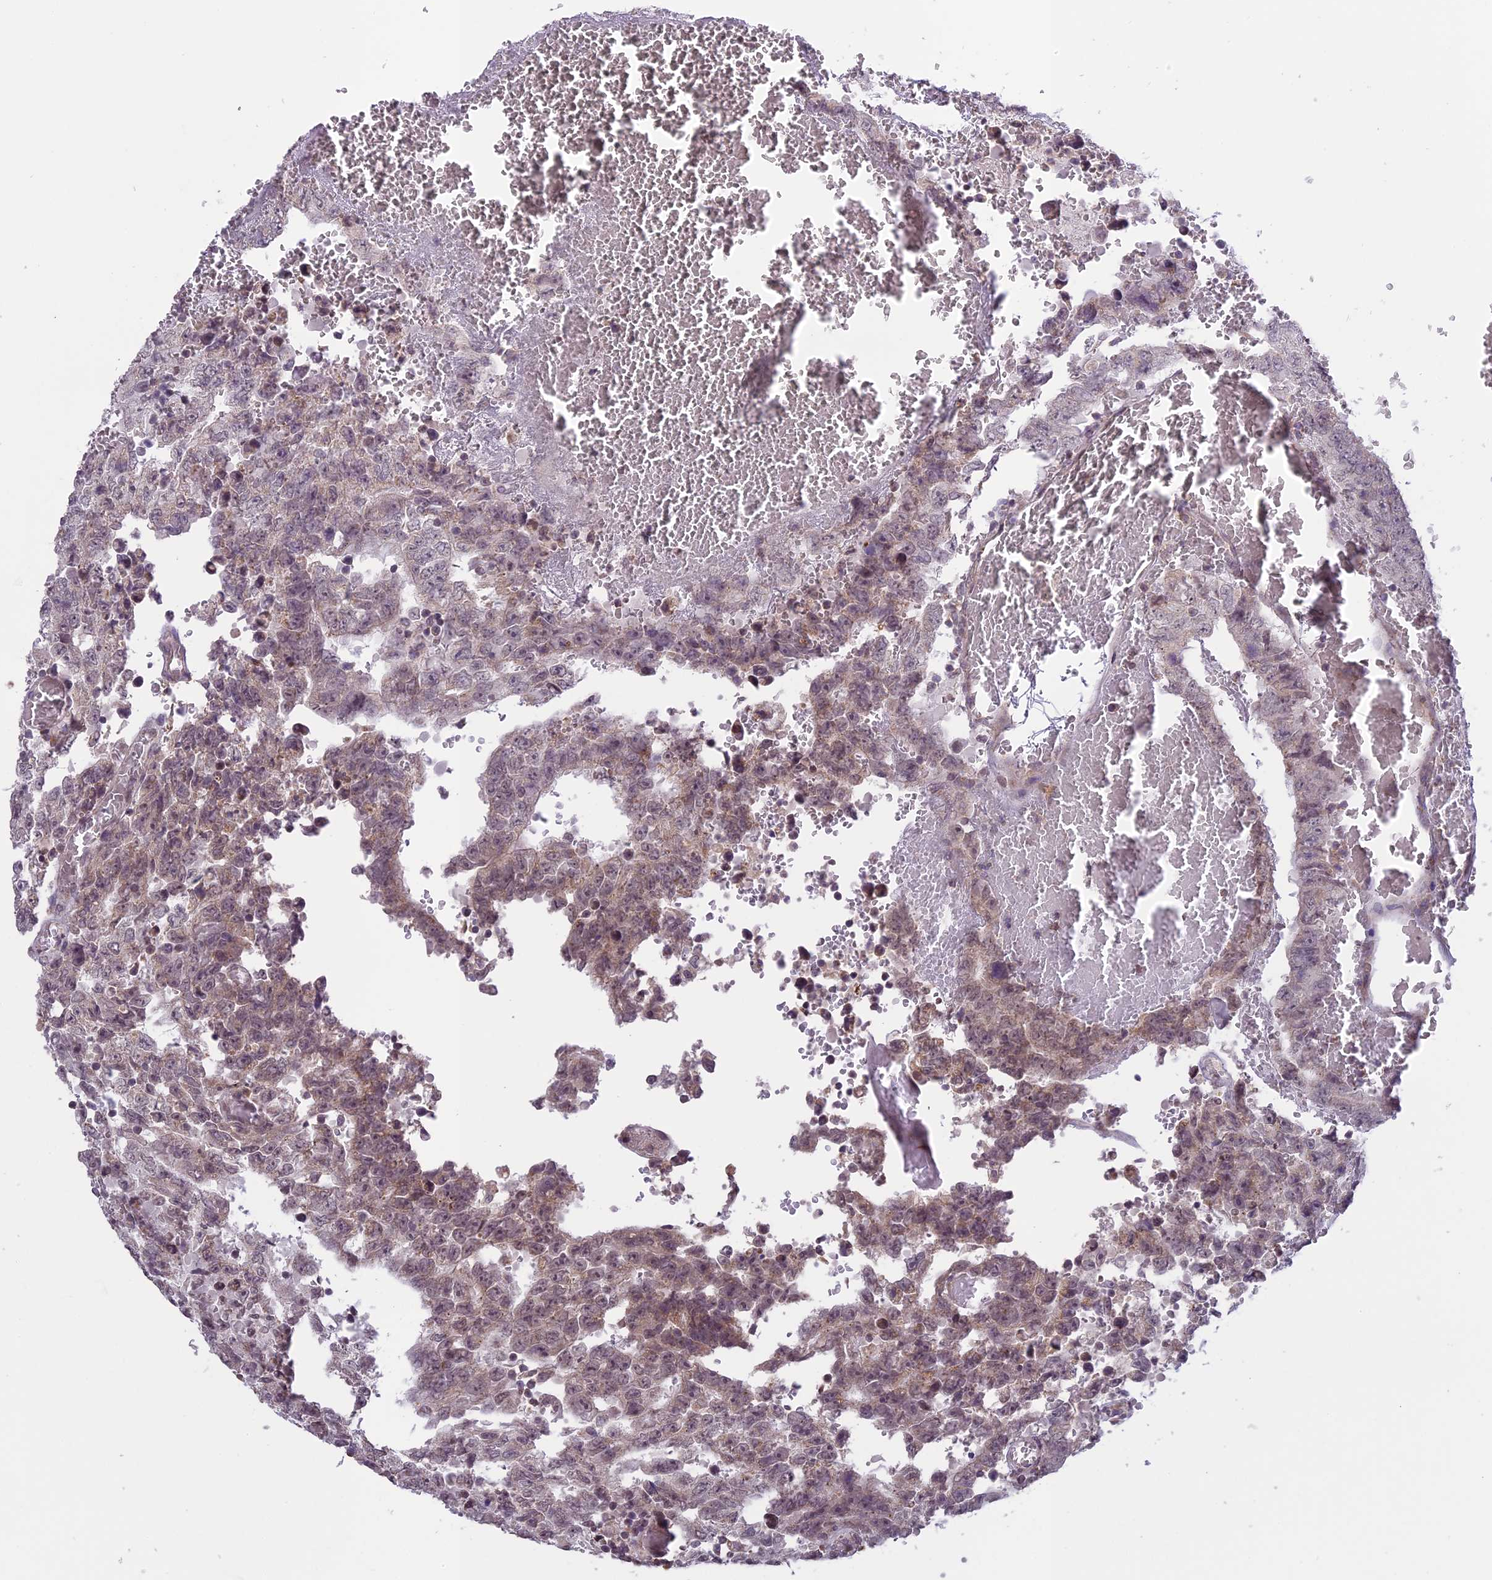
{"staining": {"intensity": "weak", "quantity": "25%-75%", "location": "nuclear"}, "tissue": "testis cancer", "cell_type": "Tumor cells", "image_type": "cancer", "snomed": [{"axis": "morphology", "description": "Carcinoma, Embryonal, NOS"}, {"axis": "topography", "description": "Testis"}], "caption": "An immunohistochemistry (IHC) micrograph of neoplastic tissue is shown. Protein staining in brown shows weak nuclear positivity in embryonal carcinoma (testis) within tumor cells. (DAB (3,3'-diaminobenzidine) IHC, brown staining for protein, blue staining for nuclei).", "gene": "ERG28", "patient": {"sex": "male", "age": 26}}